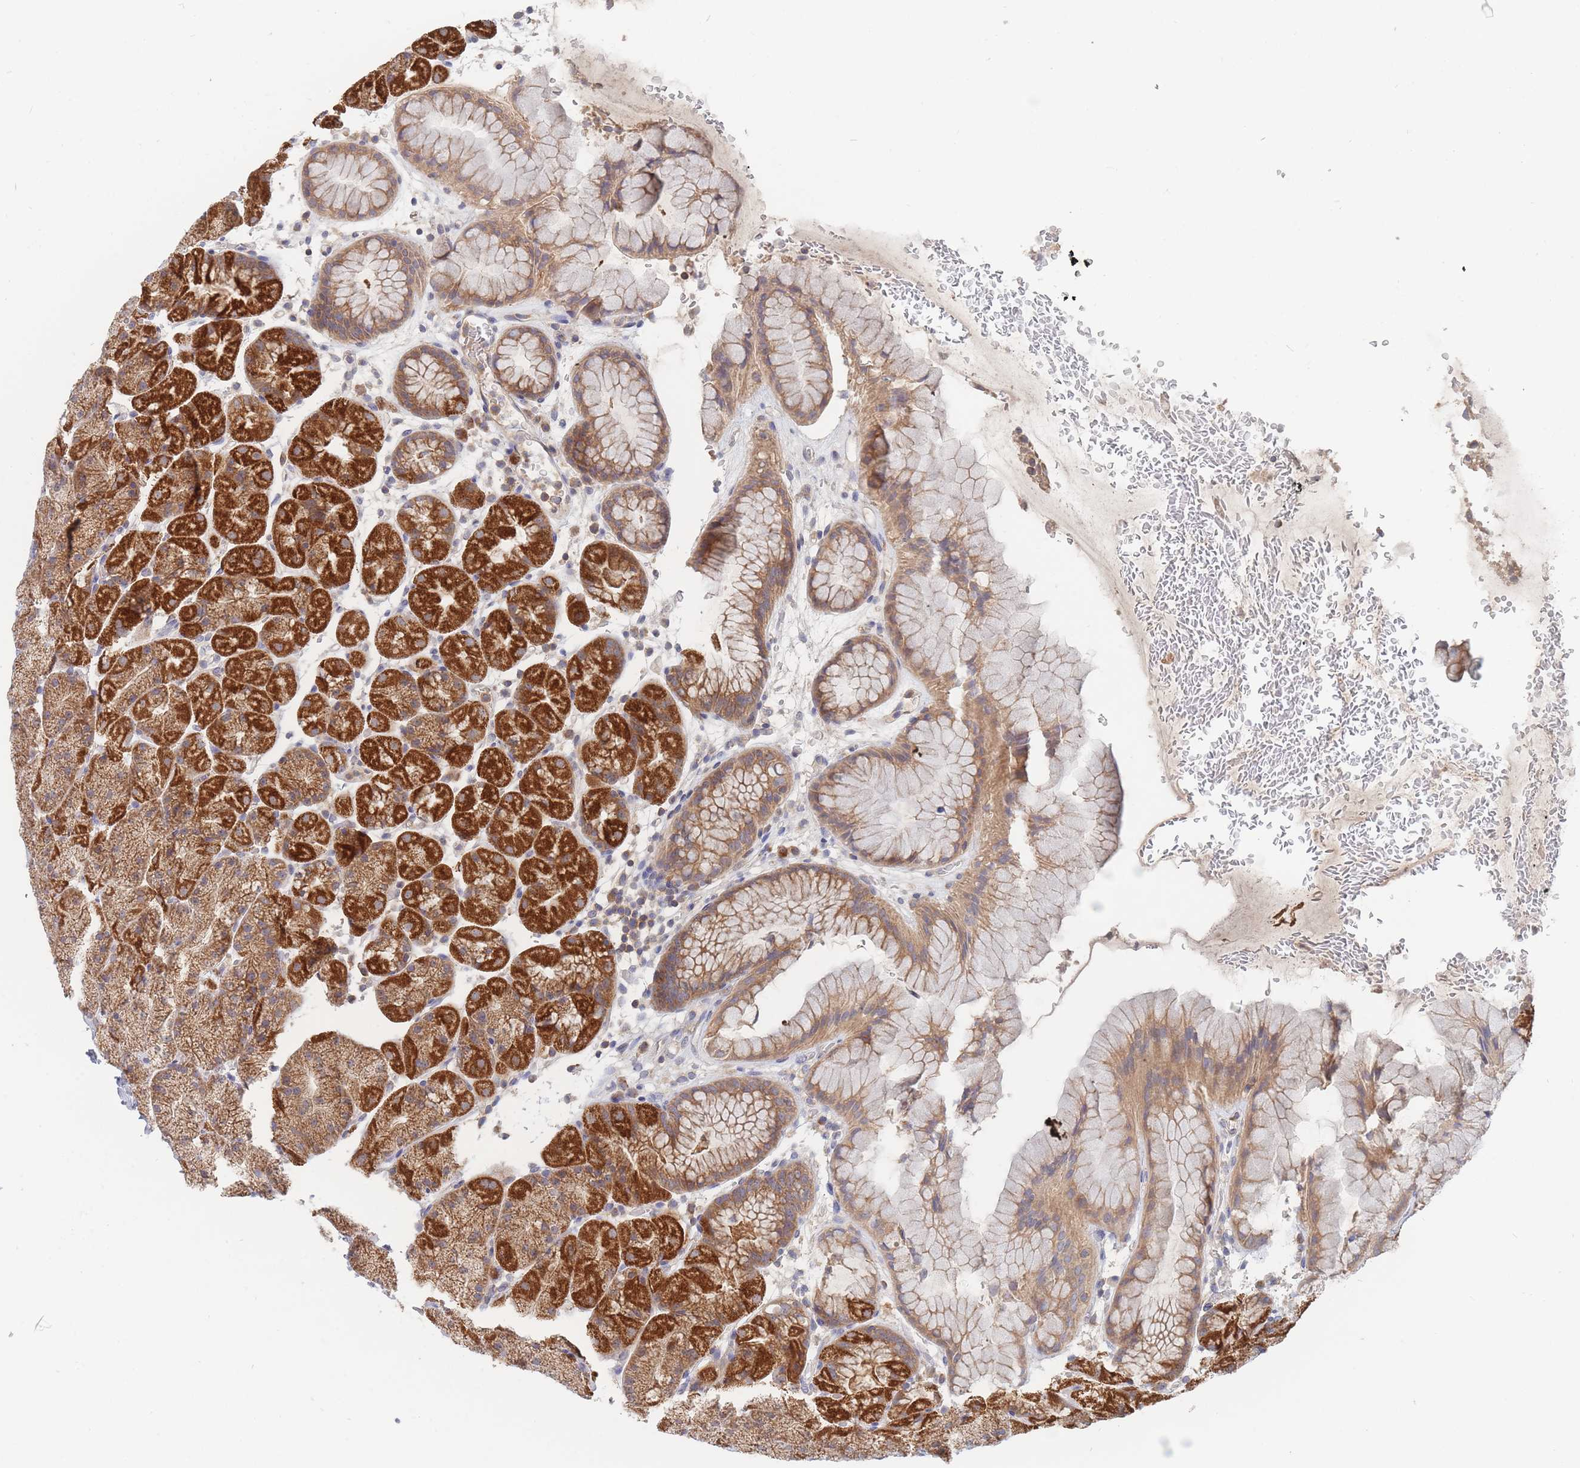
{"staining": {"intensity": "strong", "quantity": ">75%", "location": "cytoplasmic/membranous"}, "tissue": "stomach", "cell_type": "Glandular cells", "image_type": "normal", "snomed": [{"axis": "morphology", "description": "Normal tissue, NOS"}, {"axis": "topography", "description": "Stomach, upper"}, {"axis": "topography", "description": "Stomach, lower"}], "caption": "Stomach stained with immunohistochemistry (IHC) displays strong cytoplasmic/membranous expression in approximately >75% of glandular cells.", "gene": "PPP6C", "patient": {"sex": "male", "age": 67}}